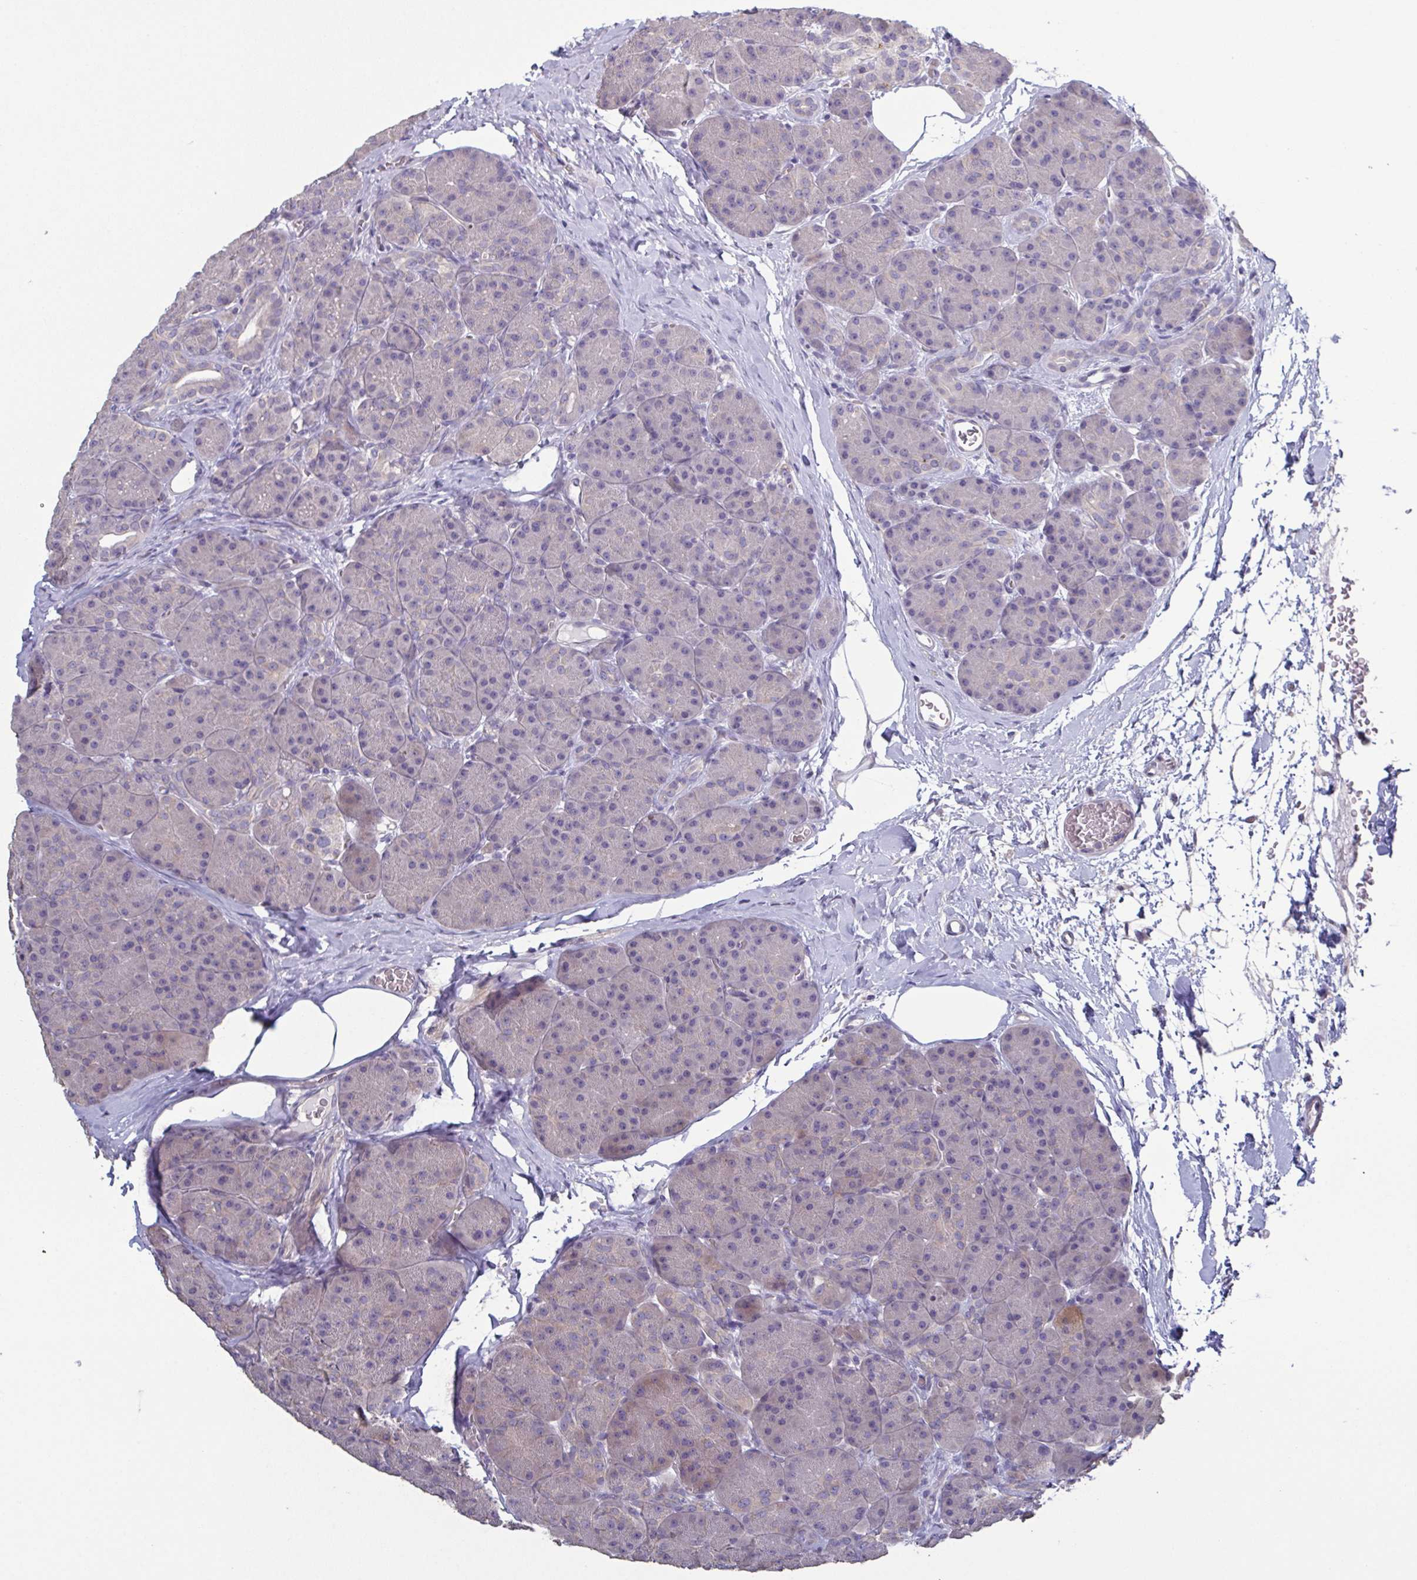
{"staining": {"intensity": "weak", "quantity": "25%-75%", "location": "cytoplasmic/membranous"}, "tissue": "pancreas", "cell_type": "Exocrine glandular cells", "image_type": "normal", "snomed": [{"axis": "morphology", "description": "Normal tissue, NOS"}, {"axis": "topography", "description": "Pancreas"}], "caption": "Protein positivity by IHC demonstrates weak cytoplasmic/membranous positivity in approximately 25%-75% of exocrine glandular cells in unremarkable pancreas.", "gene": "GLDC", "patient": {"sex": "male", "age": 57}}